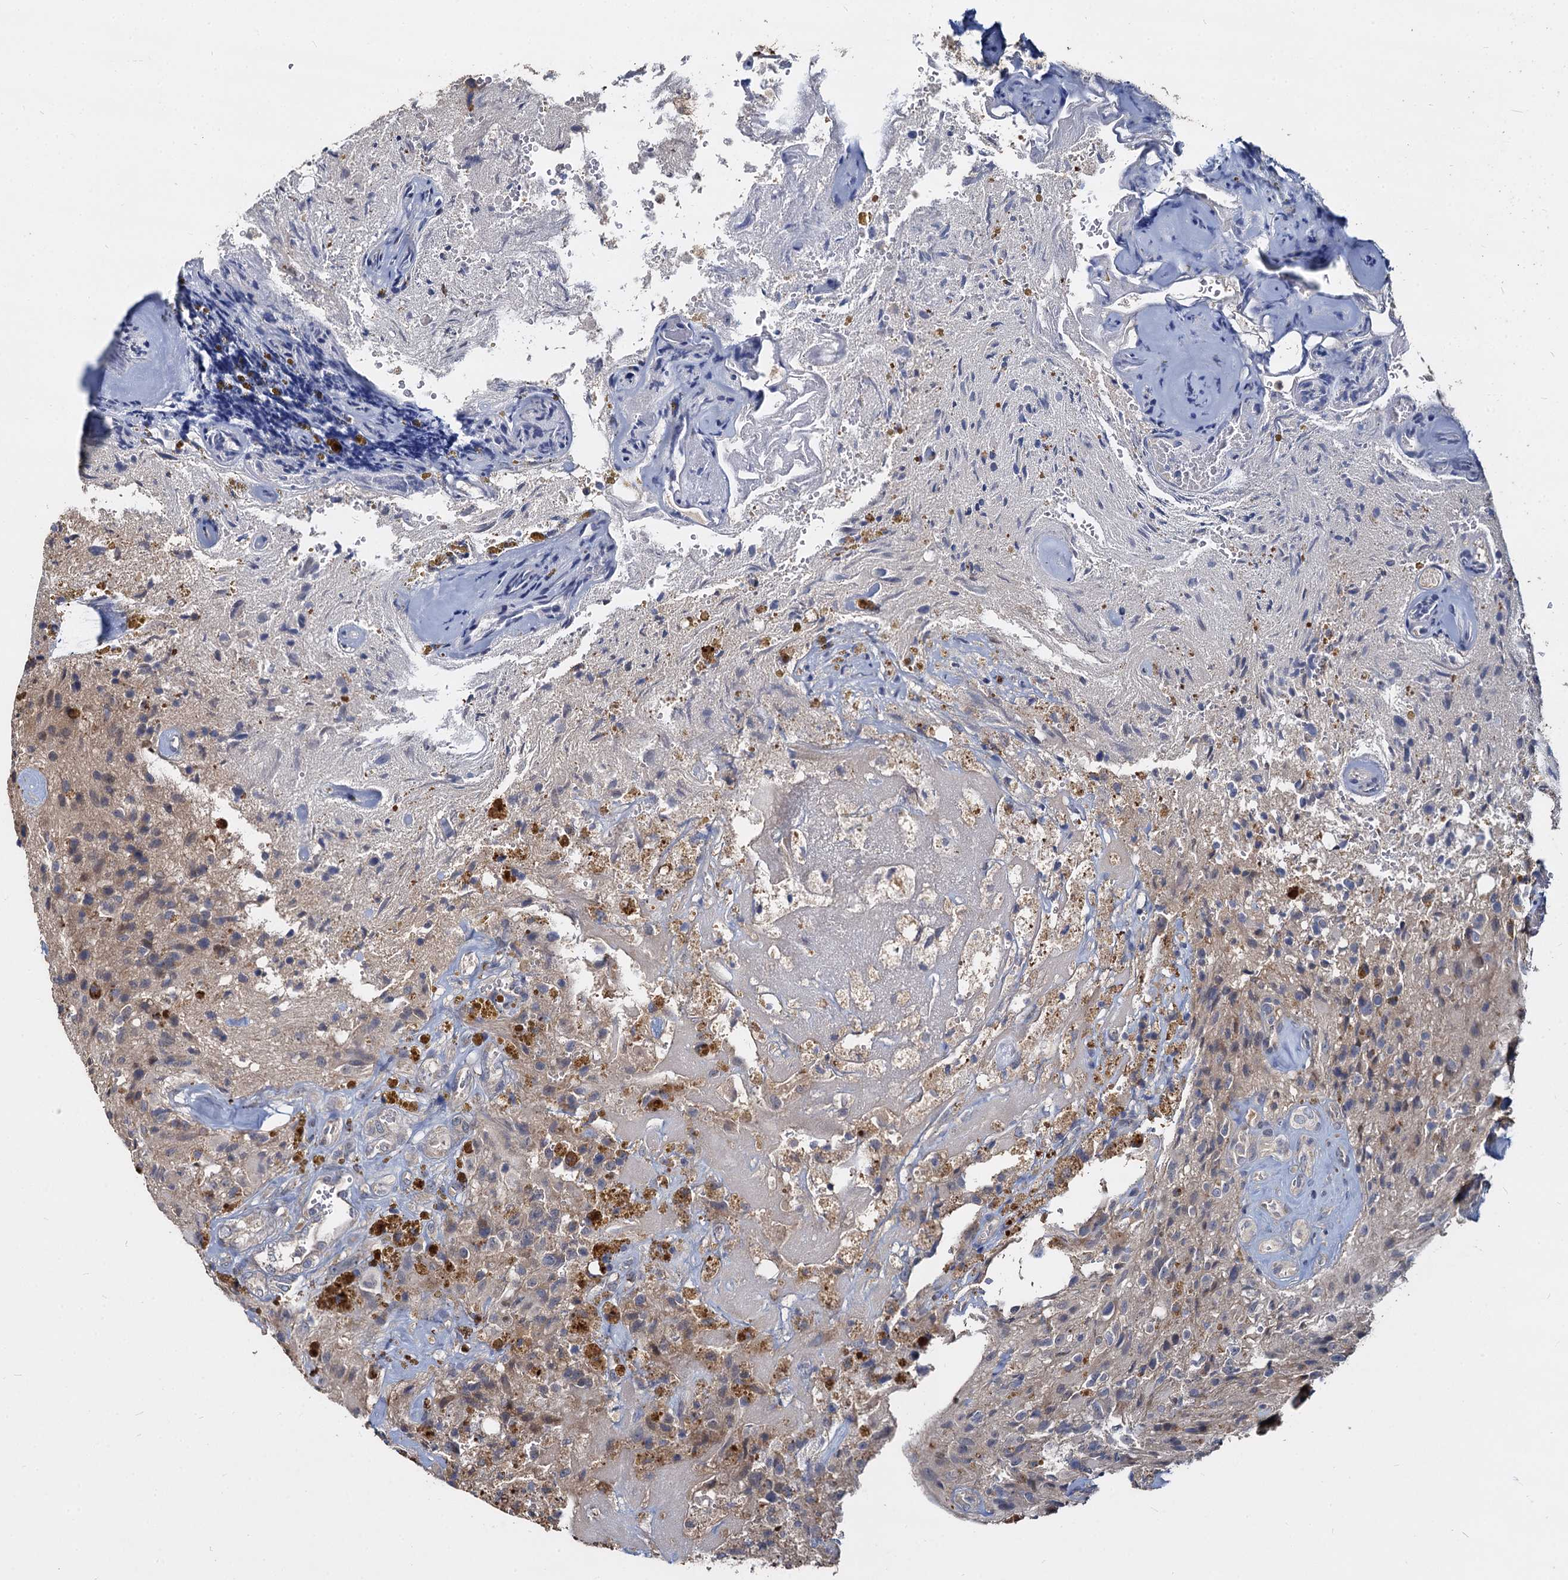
{"staining": {"intensity": "weak", "quantity": "<25%", "location": "cytoplasmic/membranous"}, "tissue": "glioma", "cell_type": "Tumor cells", "image_type": "cancer", "snomed": [{"axis": "morphology", "description": "Glioma, malignant, High grade"}, {"axis": "topography", "description": "Brain"}], "caption": "High-grade glioma (malignant) was stained to show a protein in brown. There is no significant staining in tumor cells.", "gene": "CCDC184", "patient": {"sex": "male", "age": 69}}